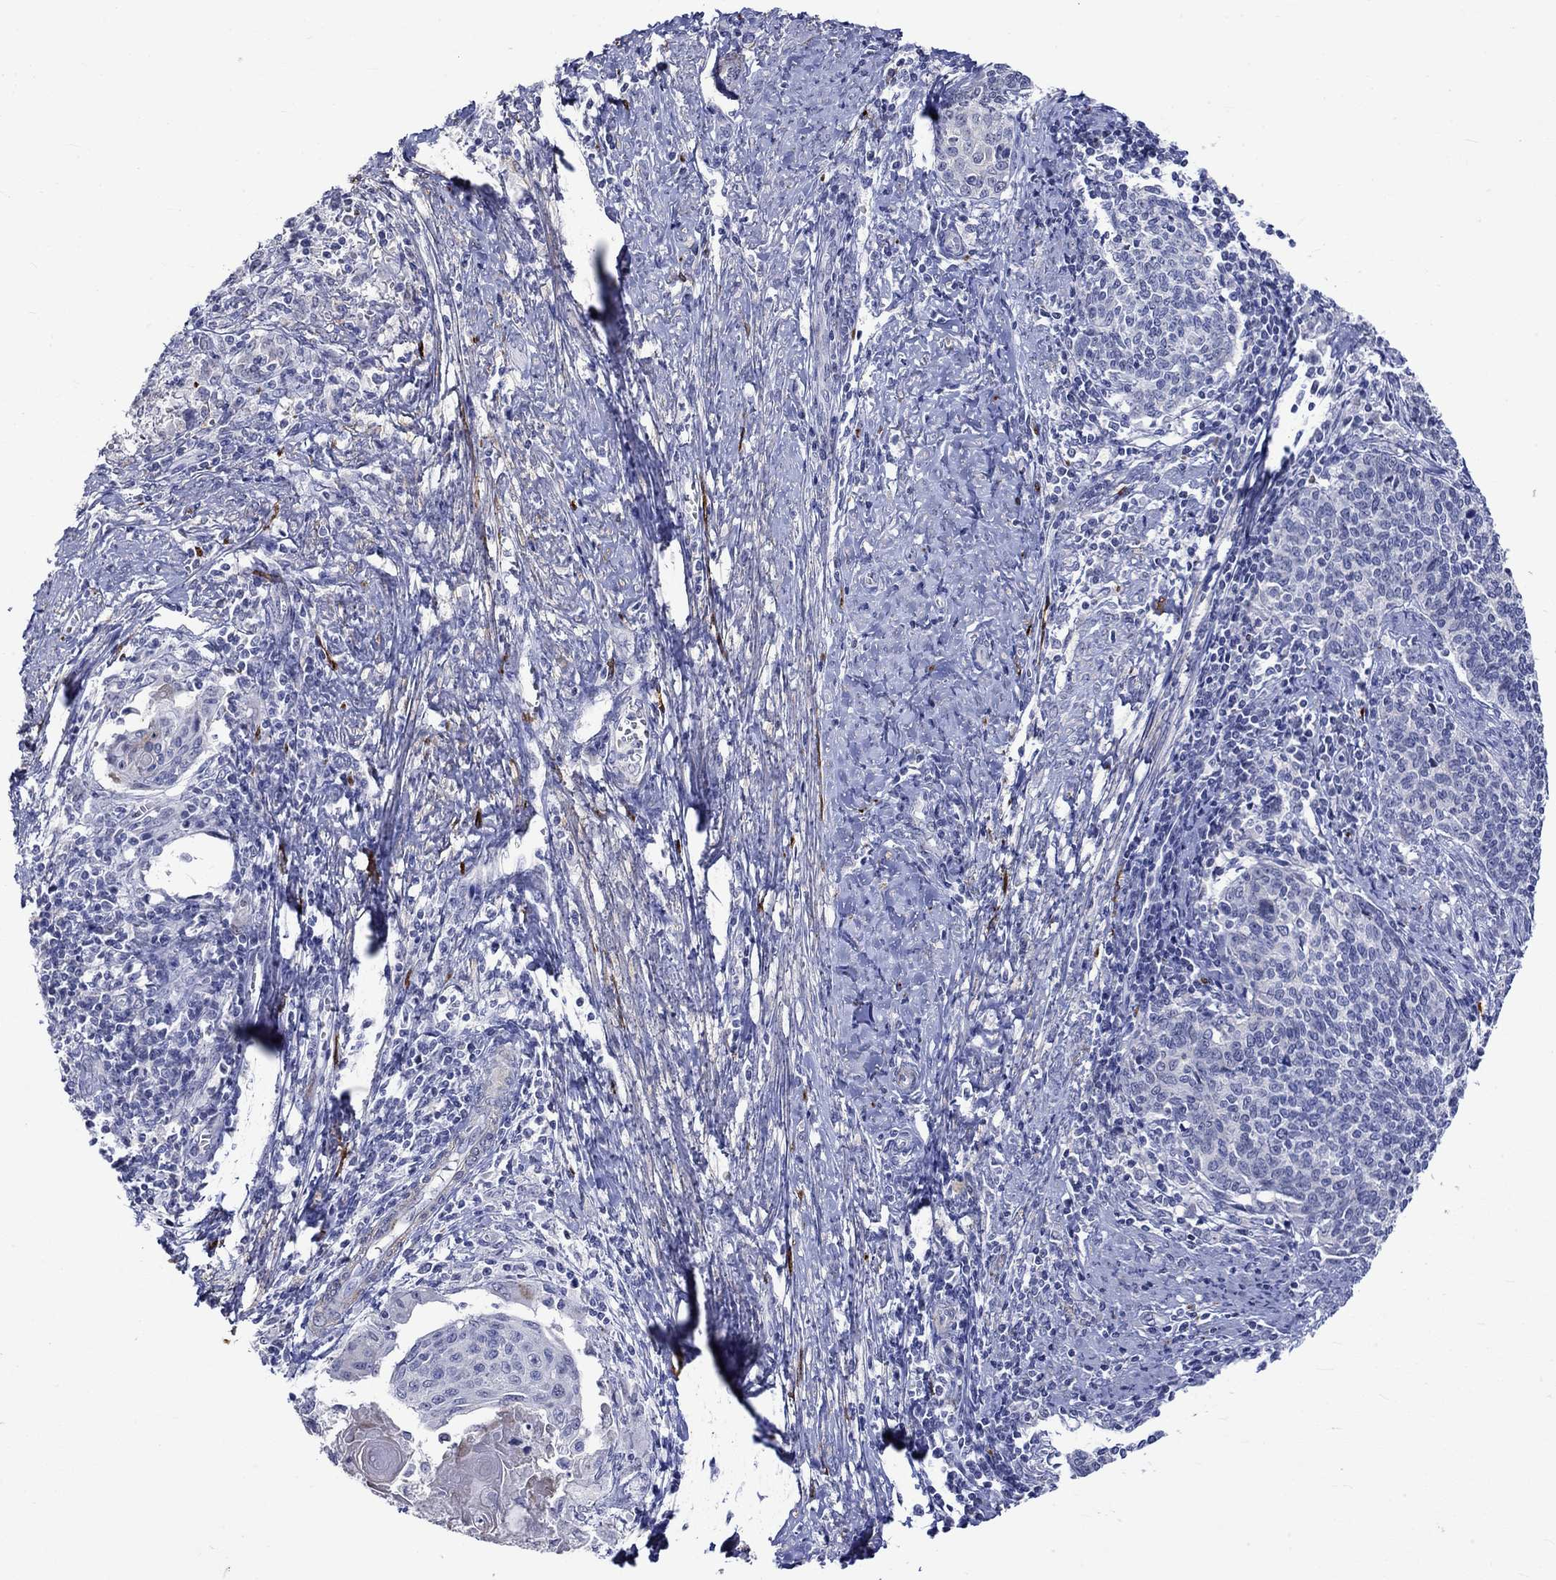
{"staining": {"intensity": "negative", "quantity": "none", "location": "none"}, "tissue": "cervical cancer", "cell_type": "Tumor cells", "image_type": "cancer", "snomed": [{"axis": "morphology", "description": "Squamous cell carcinoma, NOS"}, {"axis": "topography", "description": "Cervix"}], "caption": "Immunohistochemistry (IHC) histopathology image of neoplastic tissue: cervical cancer (squamous cell carcinoma) stained with DAB (3,3'-diaminobenzidine) shows no significant protein positivity in tumor cells. The staining is performed using DAB brown chromogen with nuclei counter-stained in using hematoxylin.", "gene": "CRYAB", "patient": {"sex": "female", "age": 39}}